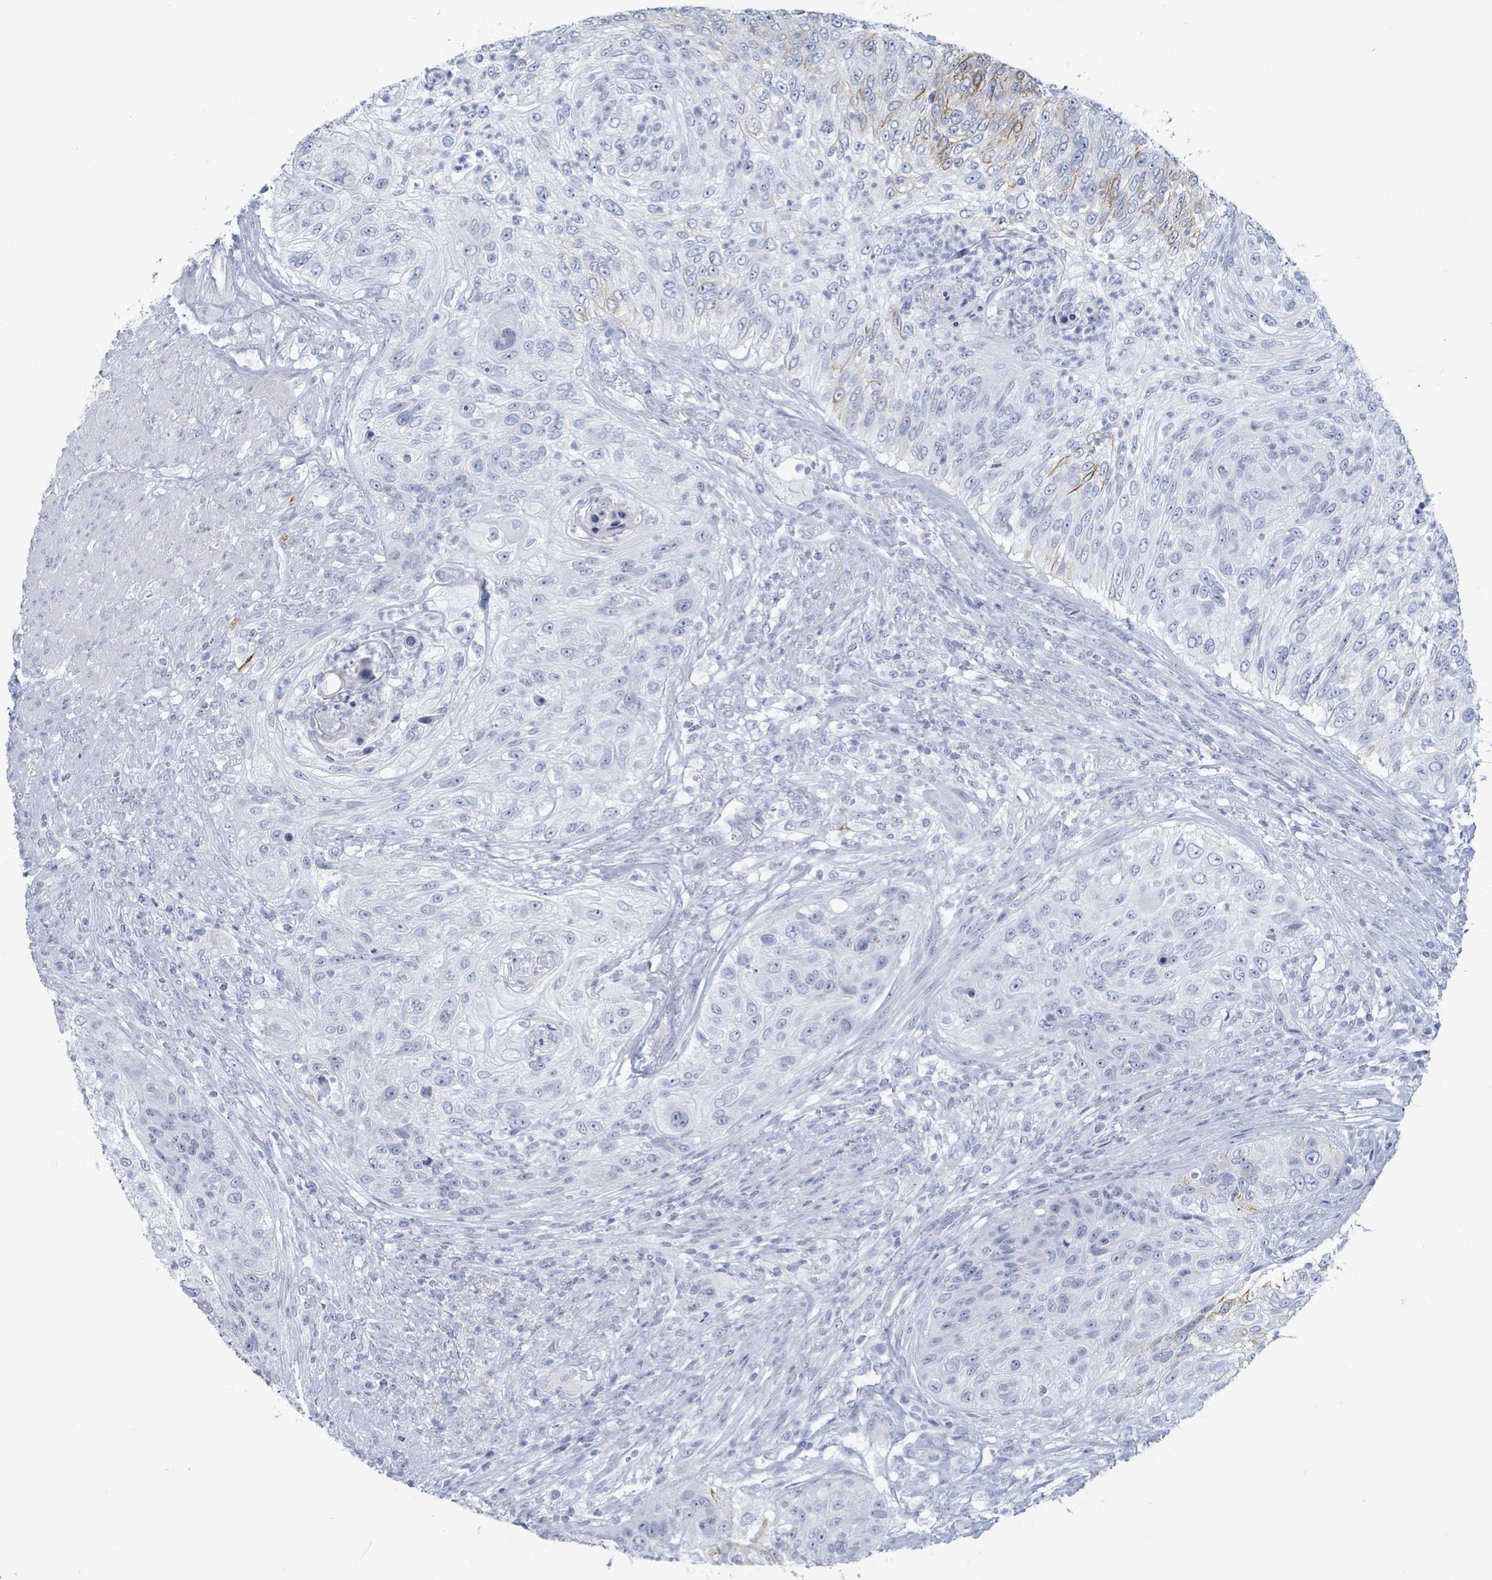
{"staining": {"intensity": "negative", "quantity": "none", "location": "none"}, "tissue": "urothelial cancer", "cell_type": "Tumor cells", "image_type": "cancer", "snomed": [{"axis": "morphology", "description": "Urothelial carcinoma, High grade"}, {"axis": "topography", "description": "Urinary bladder"}], "caption": "Tumor cells are negative for brown protein staining in high-grade urothelial carcinoma.", "gene": "KRT8", "patient": {"sex": "female", "age": 60}}